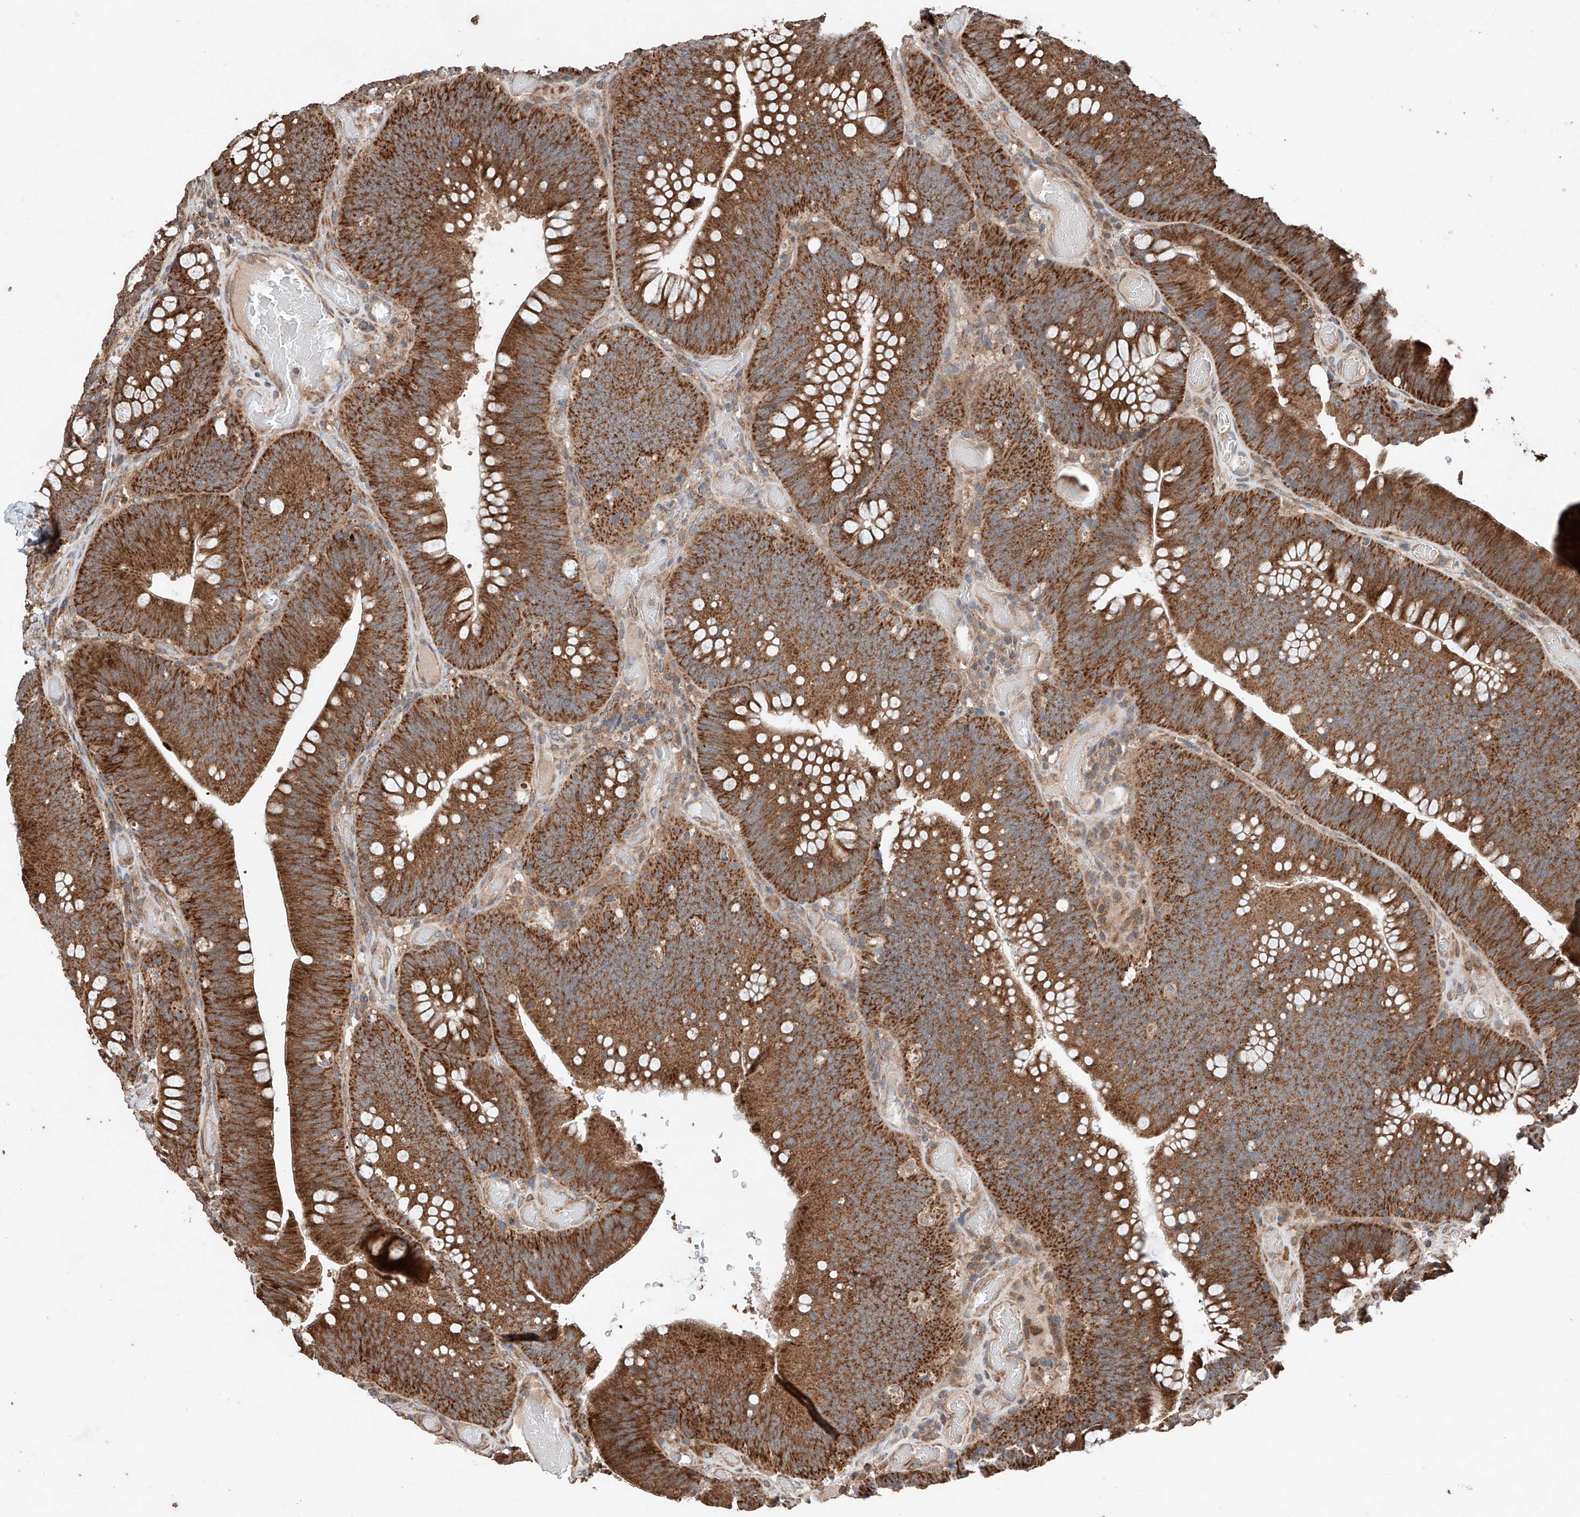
{"staining": {"intensity": "strong", "quantity": ">75%", "location": "cytoplasmic/membranous"}, "tissue": "colorectal cancer", "cell_type": "Tumor cells", "image_type": "cancer", "snomed": [{"axis": "morphology", "description": "Normal tissue, NOS"}, {"axis": "topography", "description": "Colon"}], "caption": "Protein staining exhibits strong cytoplasmic/membranous positivity in approximately >75% of tumor cells in colorectal cancer.", "gene": "AP4B1", "patient": {"sex": "female", "age": 82}}